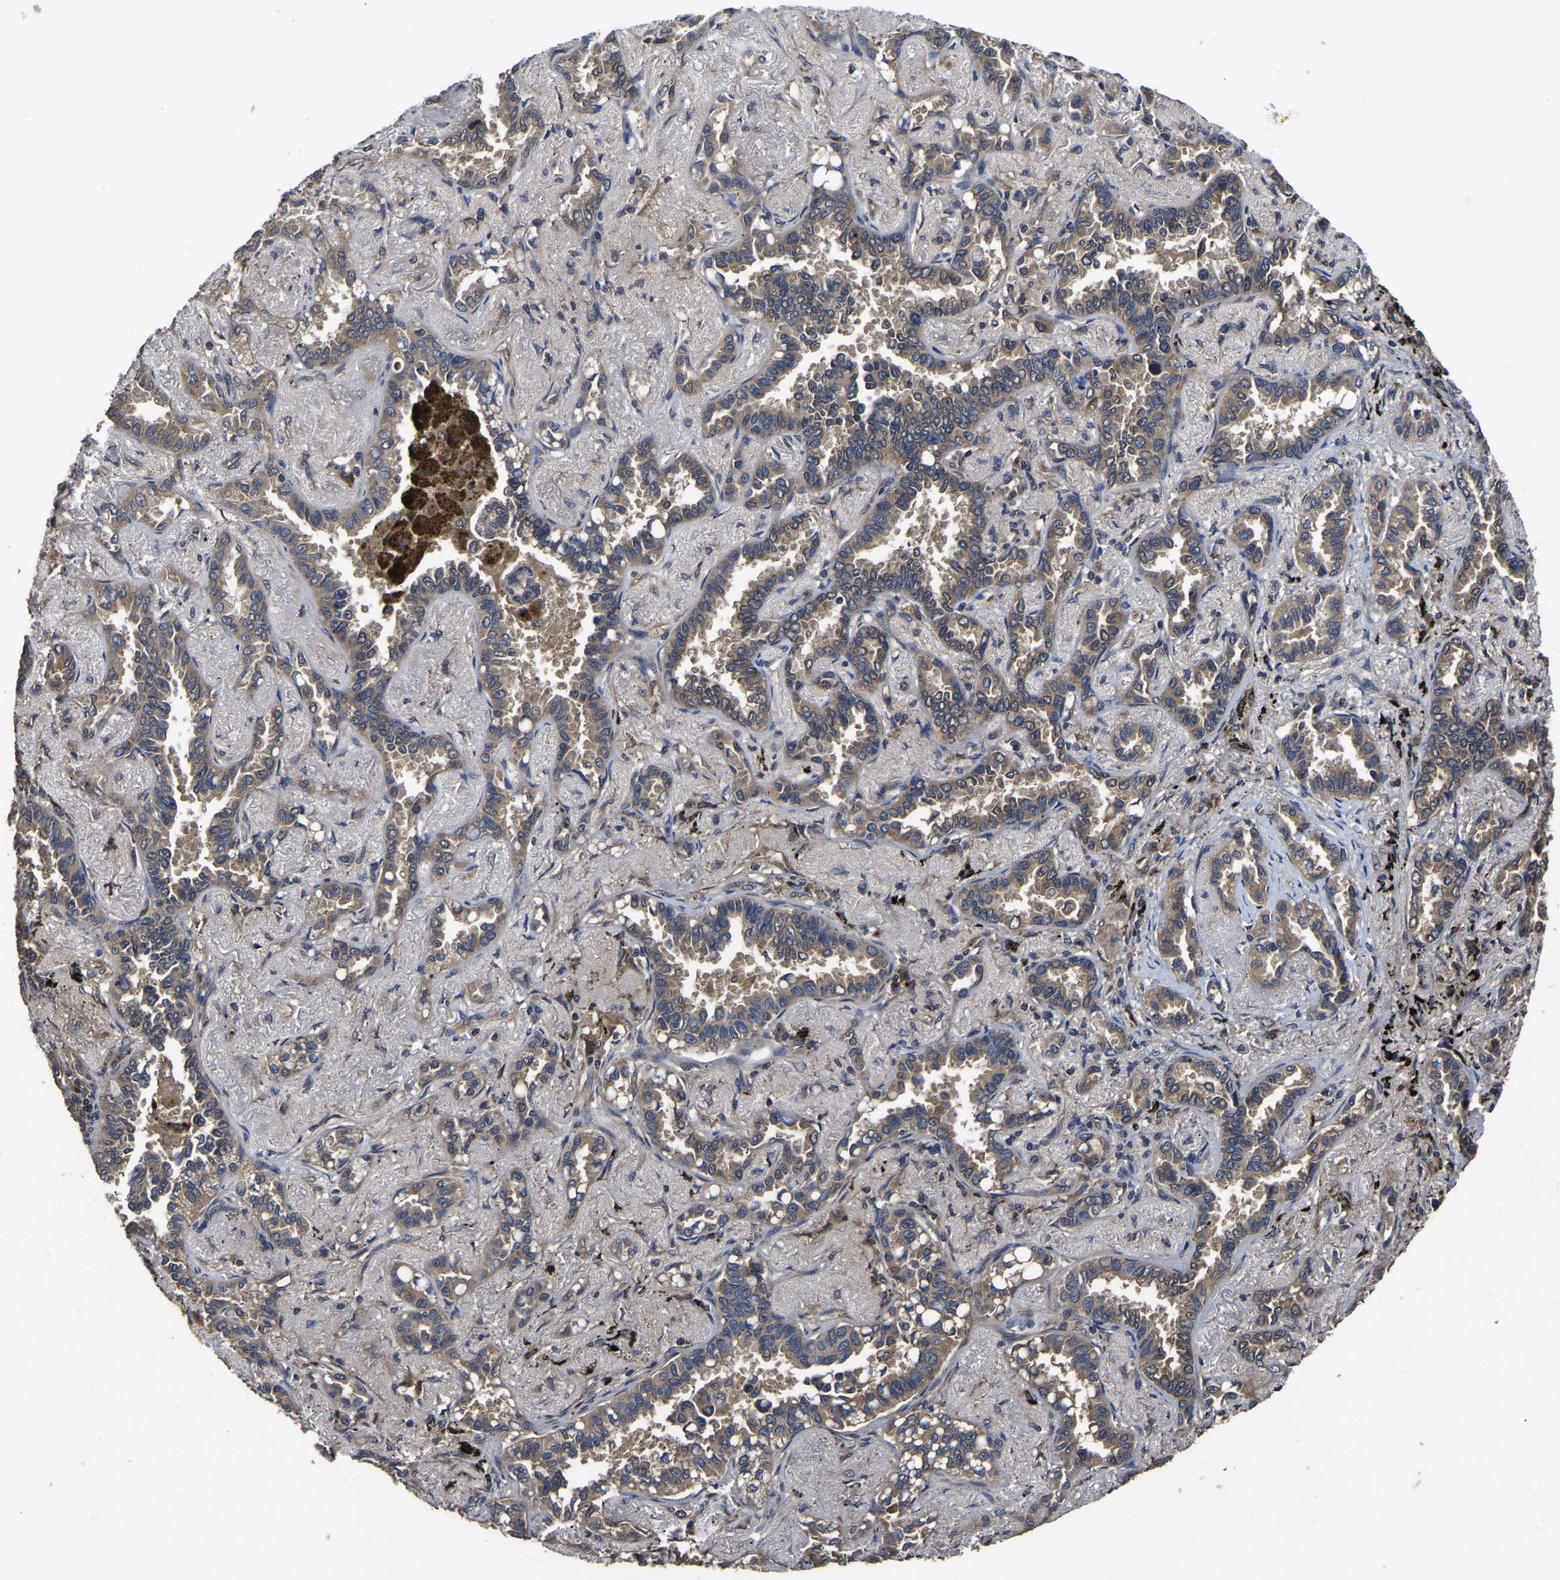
{"staining": {"intensity": "moderate", "quantity": ">75%", "location": "cytoplasmic/membranous"}, "tissue": "lung cancer", "cell_type": "Tumor cells", "image_type": "cancer", "snomed": [{"axis": "morphology", "description": "Adenocarcinoma, NOS"}, {"axis": "topography", "description": "Lung"}], "caption": "Lung cancer (adenocarcinoma) tissue shows moderate cytoplasmic/membranous expression in about >75% of tumor cells, visualized by immunohistochemistry.", "gene": "CRYZL1", "patient": {"sex": "male", "age": 59}}